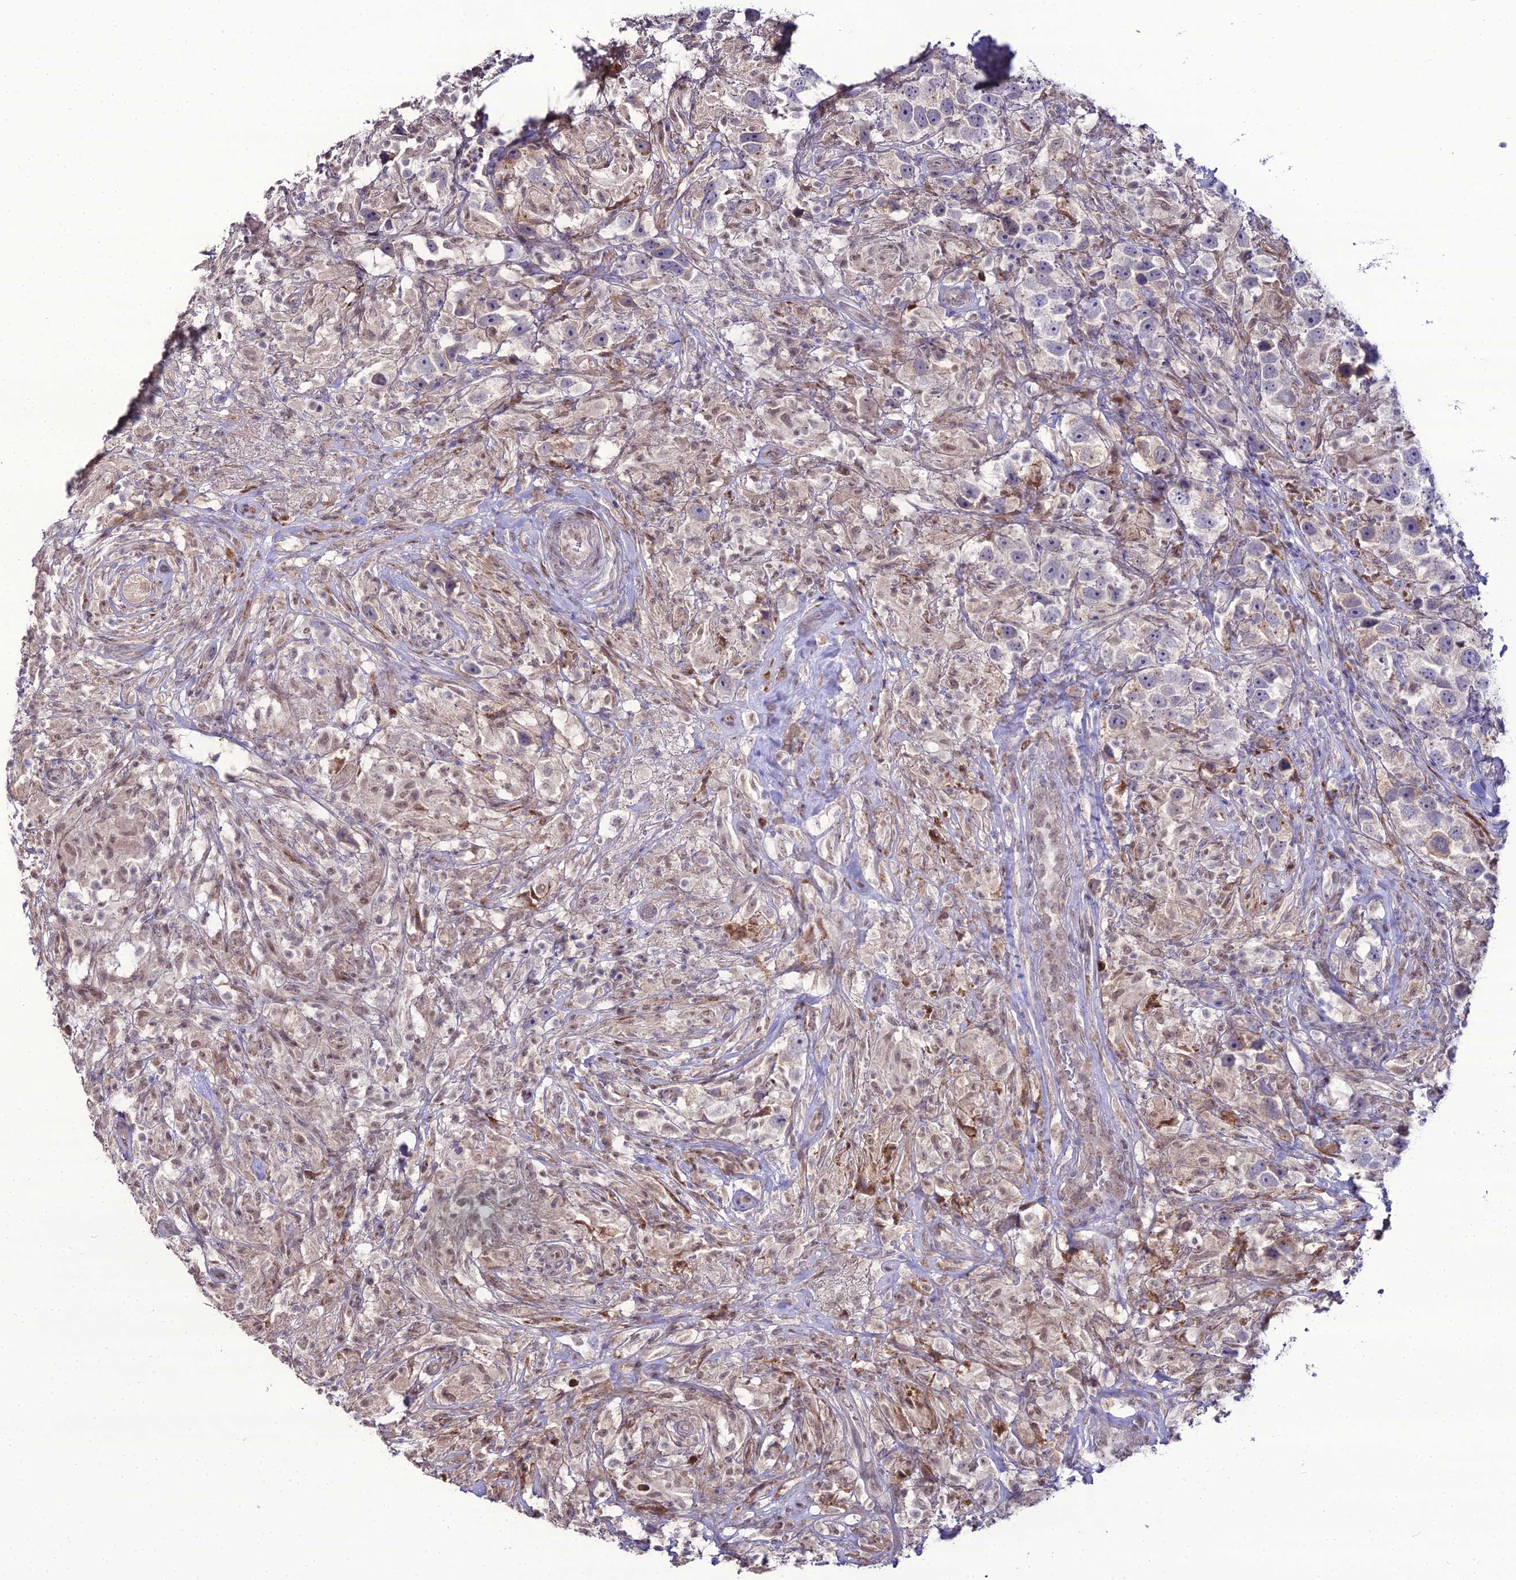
{"staining": {"intensity": "weak", "quantity": "25%-75%", "location": "cytoplasmic/membranous"}, "tissue": "testis cancer", "cell_type": "Tumor cells", "image_type": "cancer", "snomed": [{"axis": "morphology", "description": "Seminoma, NOS"}, {"axis": "topography", "description": "Testis"}], "caption": "A brown stain labels weak cytoplasmic/membranous staining of a protein in testis cancer tumor cells.", "gene": "TROAP", "patient": {"sex": "male", "age": 49}}